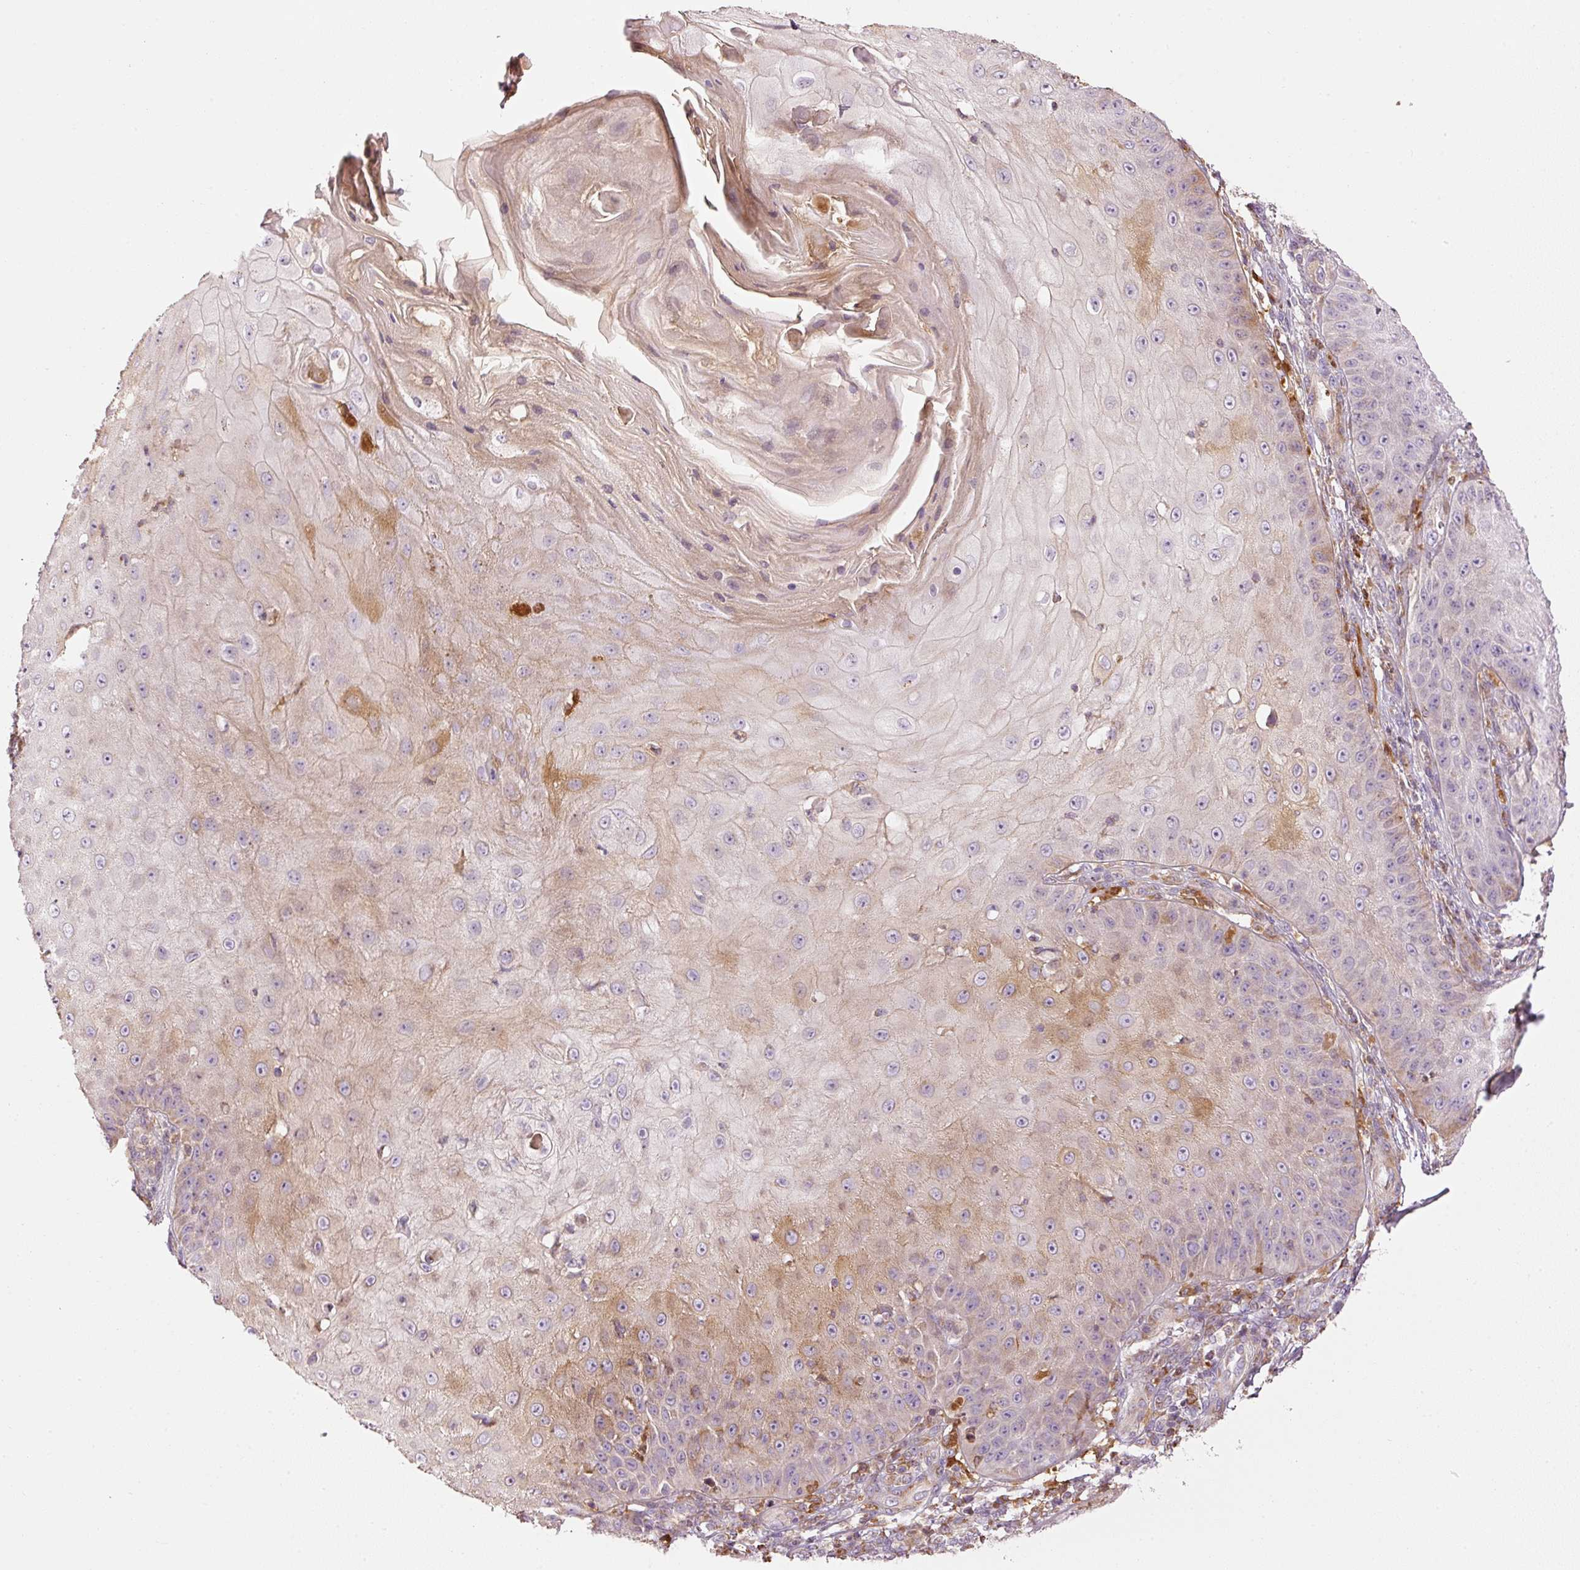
{"staining": {"intensity": "moderate", "quantity": "<25%", "location": "cytoplasmic/membranous"}, "tissue": "skin cancer", "cell_type": "Tumor cells", "image_type": "cancer", "snomed": [{"axis": "morphology", "description": "Squamous cell carcinoma, NOS"}, {"axis": "topography", "description": "Skin"}], "caption": "DAB immunohistochemical staining of skin squamous cell carcinoma displays moderate cytoplasmic/membranous protein positivity in approximately <25% of tumor cells.", "gene": "SERPING1", "patient": {"sex": "male", "age": 70}}